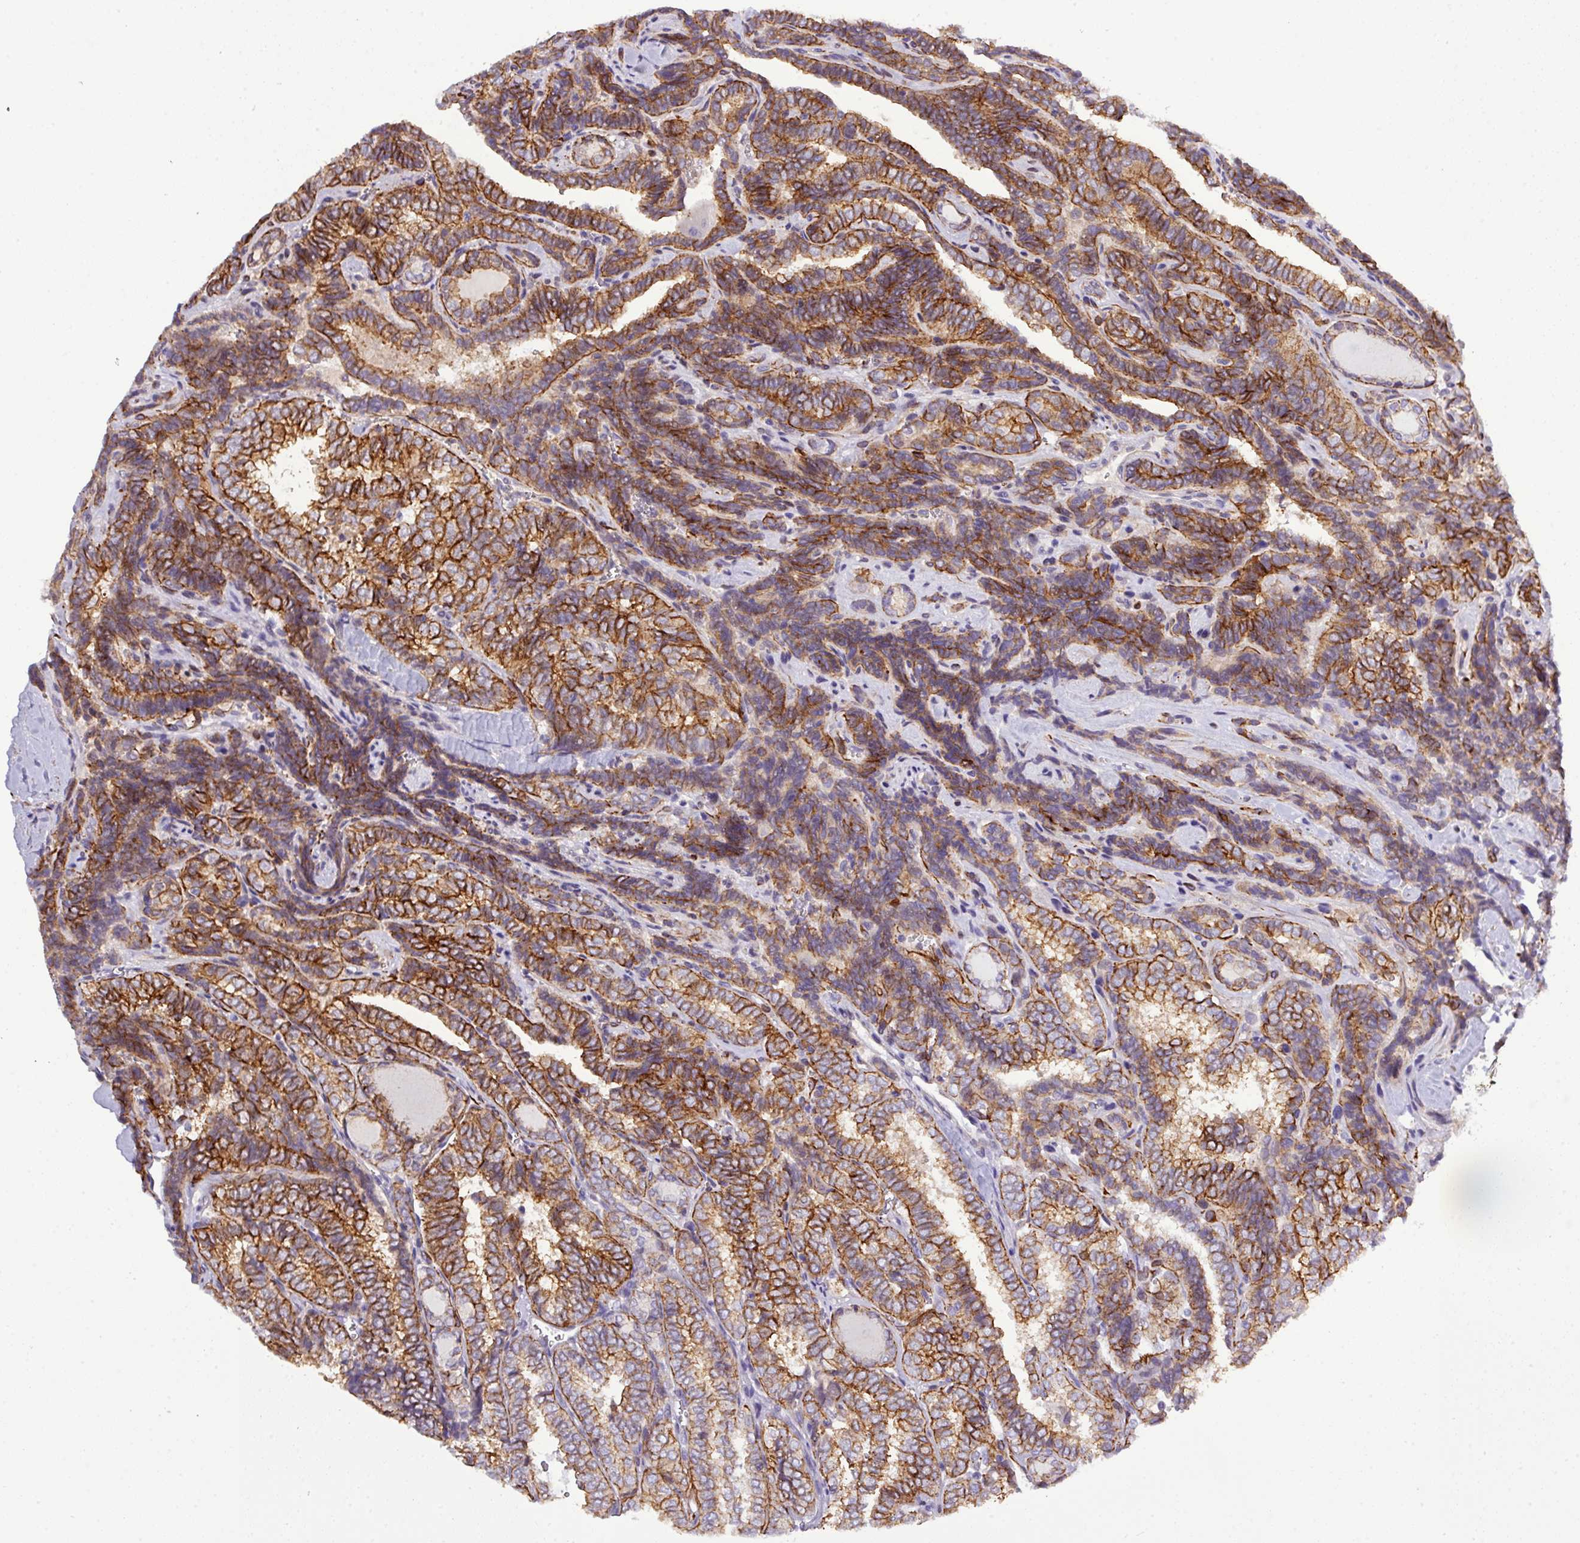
{"staining": {"intensity": "strong", "quantity": ">75%", "location": "cytoplasmic/membranous"}, "tissue": "thyroid cancer", "cell_type": "Tumor cells", "image_type": "cancer", "snomed": [{"axis": "morphology", "description": "Papillary adenocarcinoma, NOS"}, {"axis": "topography", "description": "Thyroid gland"}], "caption": "Protein staining of thyroid cancer tissue shows strong cytoplasmic/membranous expression in approximately >75% of tumor cells.", "gene": "PARD6A", "patient": {"sex": "female", "age": 30}}